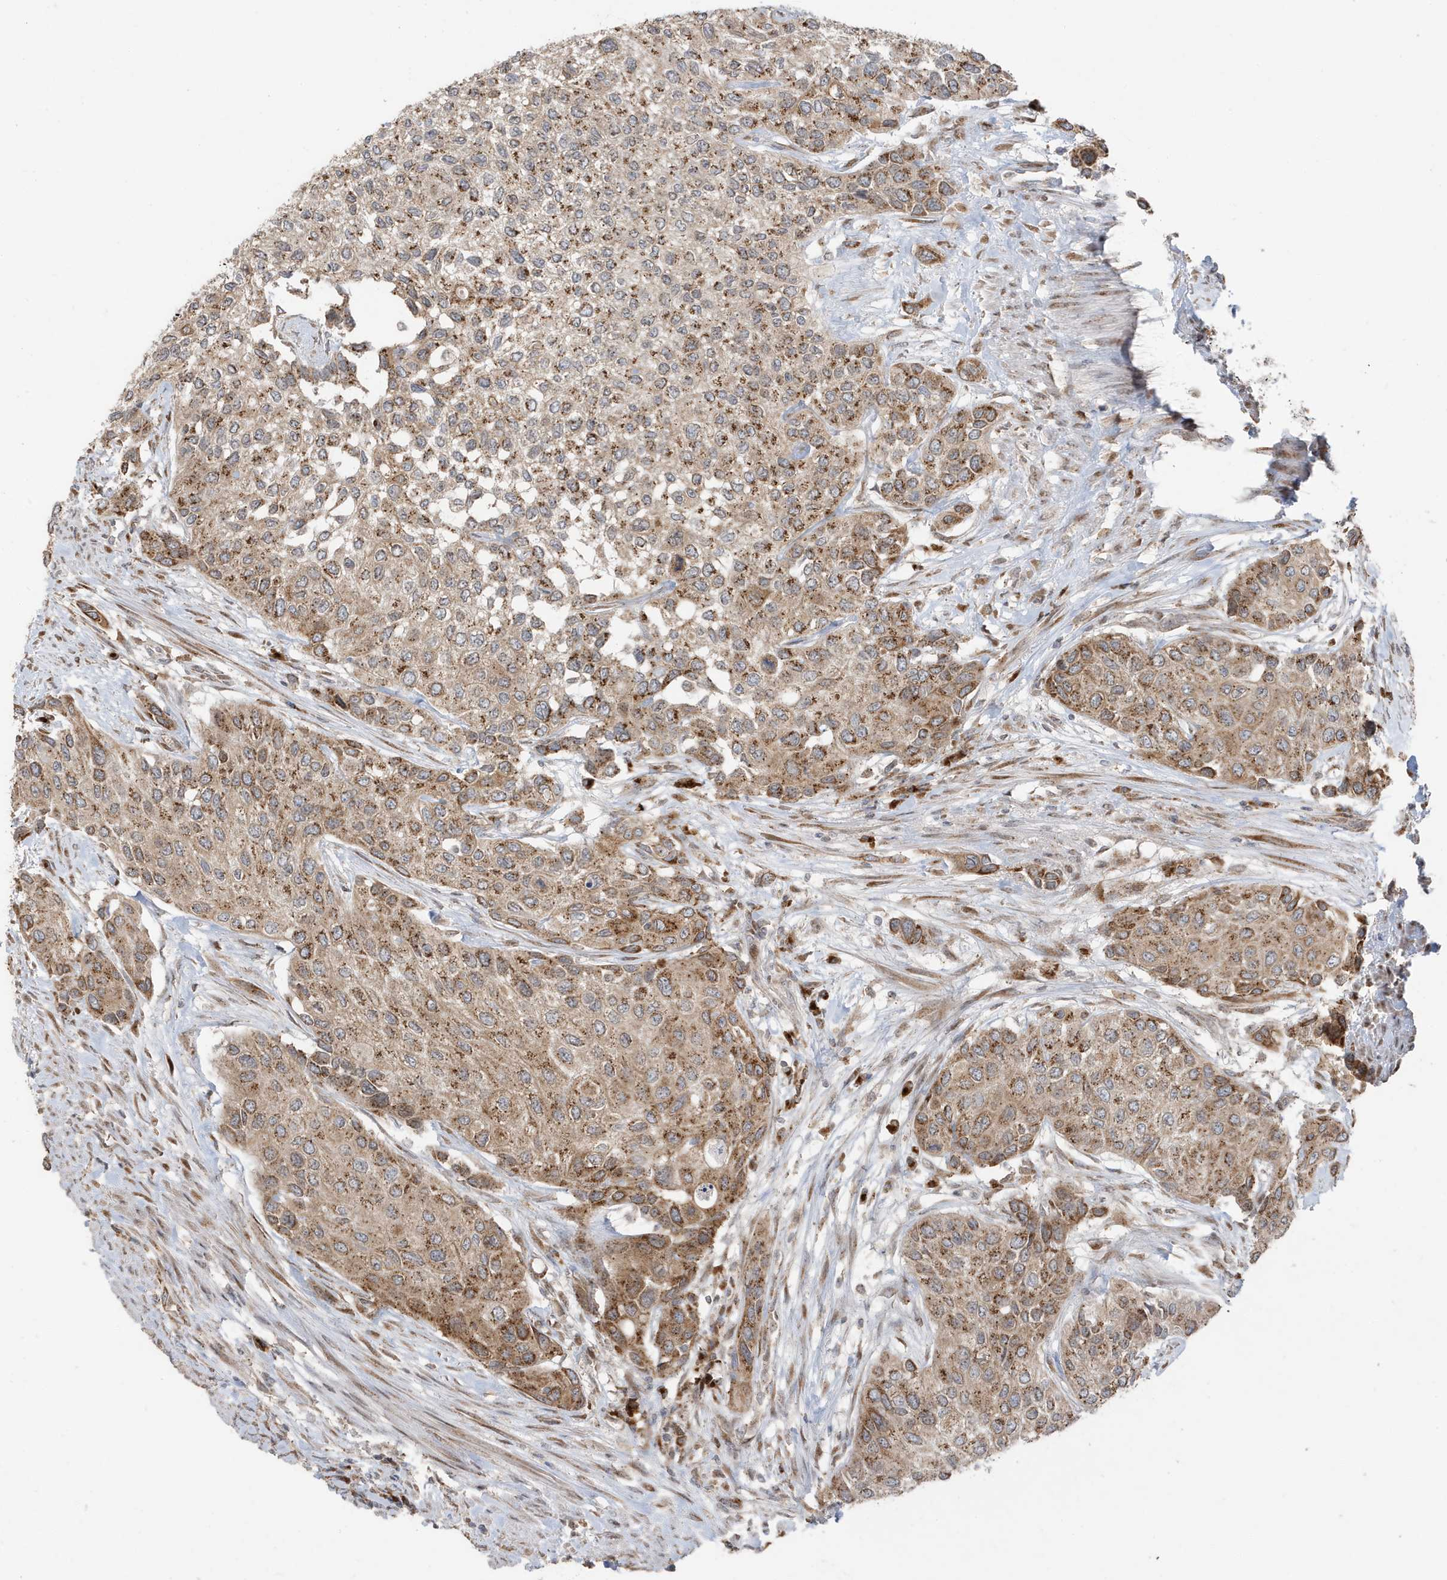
{"staining": {"intensity": "moderate", "quantity": ">75%", "location": "cytoplasmic/membranous"}, "tissue": "urothelial cancer", "cell_type": "Tumor cells", "image_type": "cancer", "snomed": [{"axis": "morphology", "description": "Normal tissue, NOS"}, {"axis": "morphology", "description": "Urothelial carcinoma, High grade"}, {"axis": "topography", "description": "Vascular tissue"}, {"axis": "topography", "description": "Urinary bladder"}], "caption": "A high-resolution histopathology image shows immunohistochemistry staining of urothelial carcinoma (high-grade), which reveals moderate cytoplasmic/membranous staining in approximately >75% of tumor cells.", "gene": "RER1", "patient": {"sex": "female", "age": 56}}